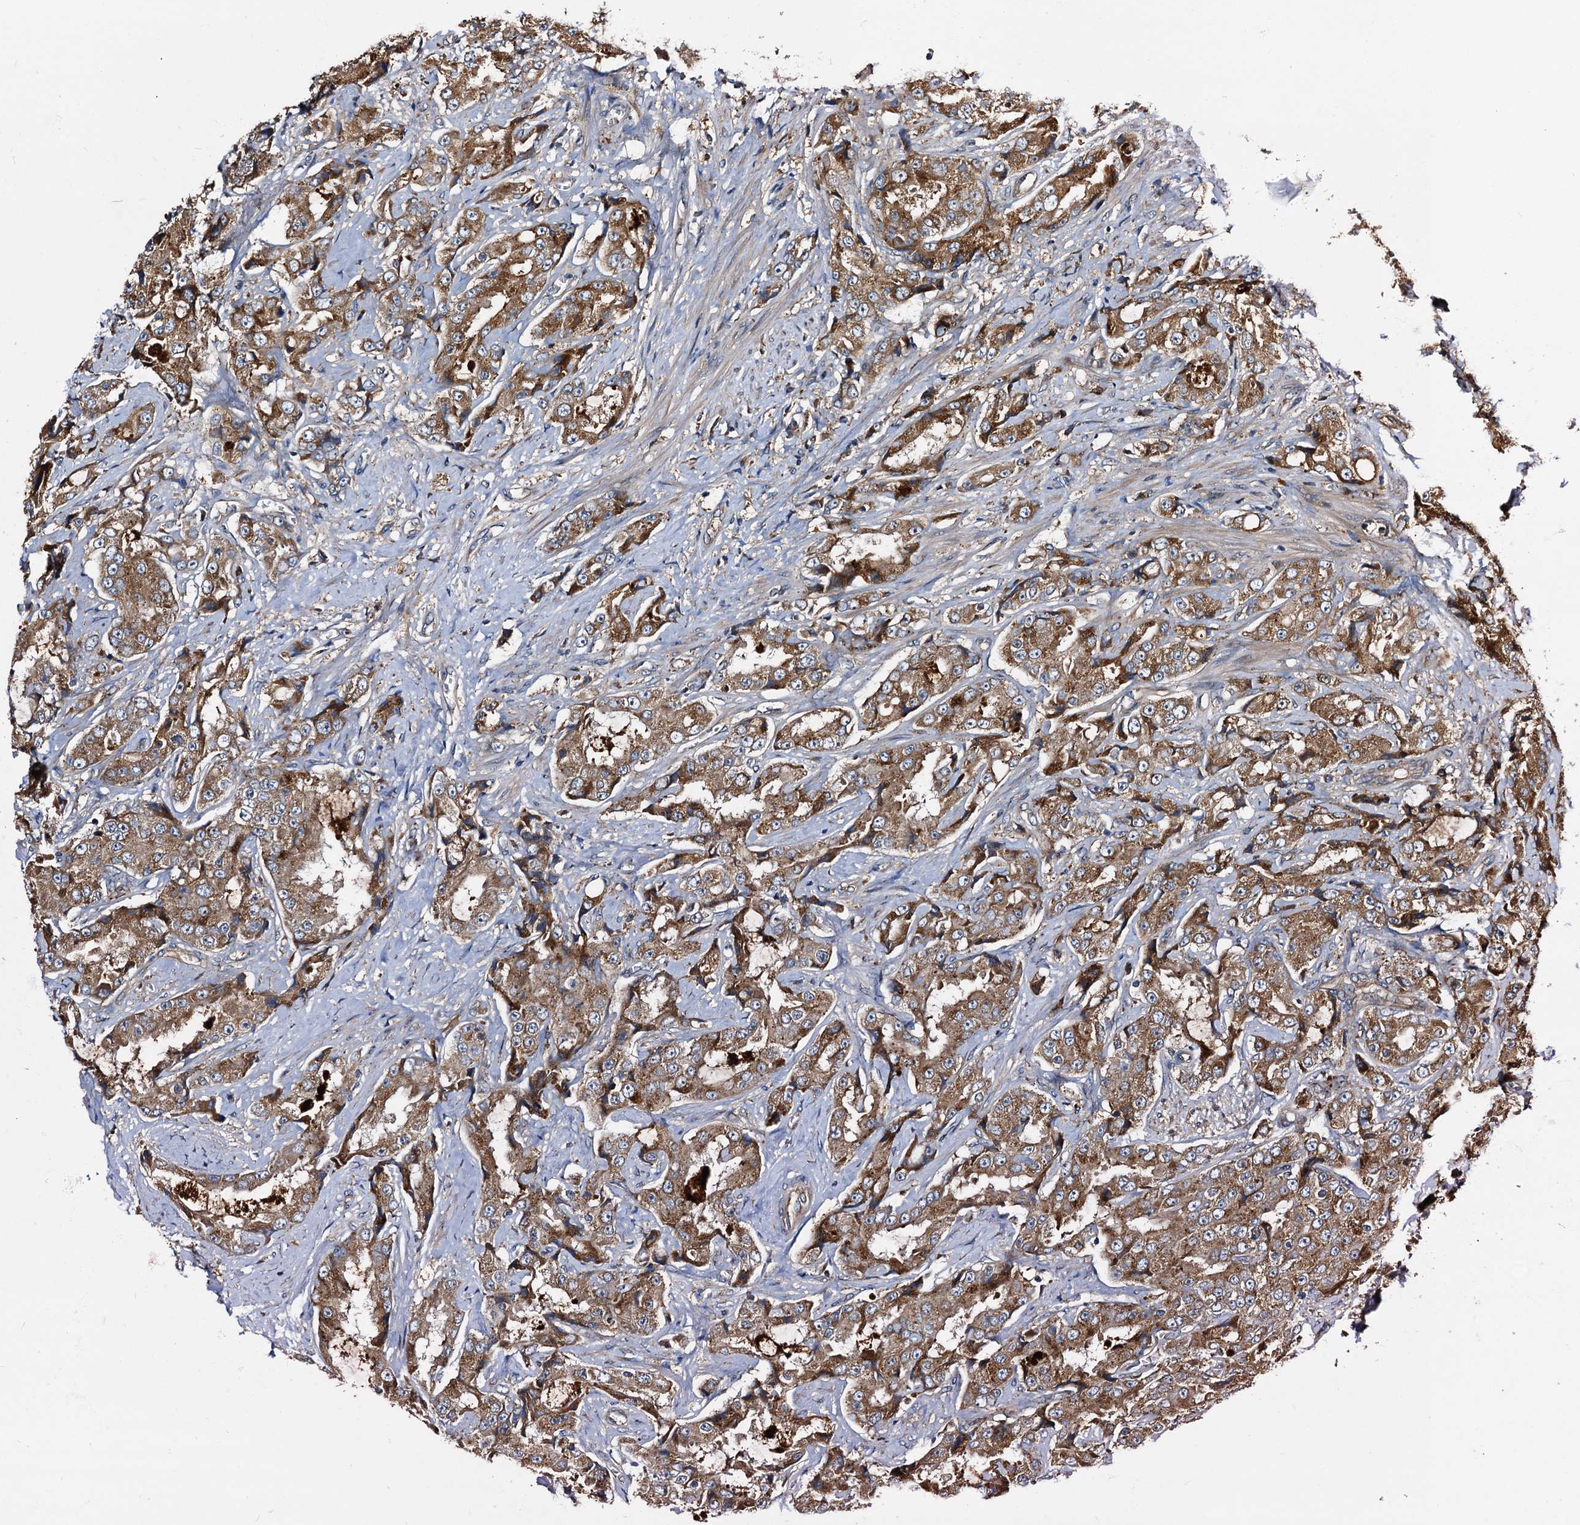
{"staining": {"intensity": "moderate", "quantity": ">75%", "location": "cytoplasmic/membranous"}, "tissue": "prostate cancer", "cell_type": "Tumor cells", "image_type": "cancer", "snomed": [{"axis": "morphology", "description": "Adenocarcinoma, High grade"}, {"axis": "topography", "description": "Prostate"}], "caption": "Tumor cells reveal medium levels of moderate cytoplasmic/membranous staining in about >75% of cells in prostate adenocarcinoma (high-grade).", "gene": "PEX5", "patient": {"sex": "male", "age": 73}}